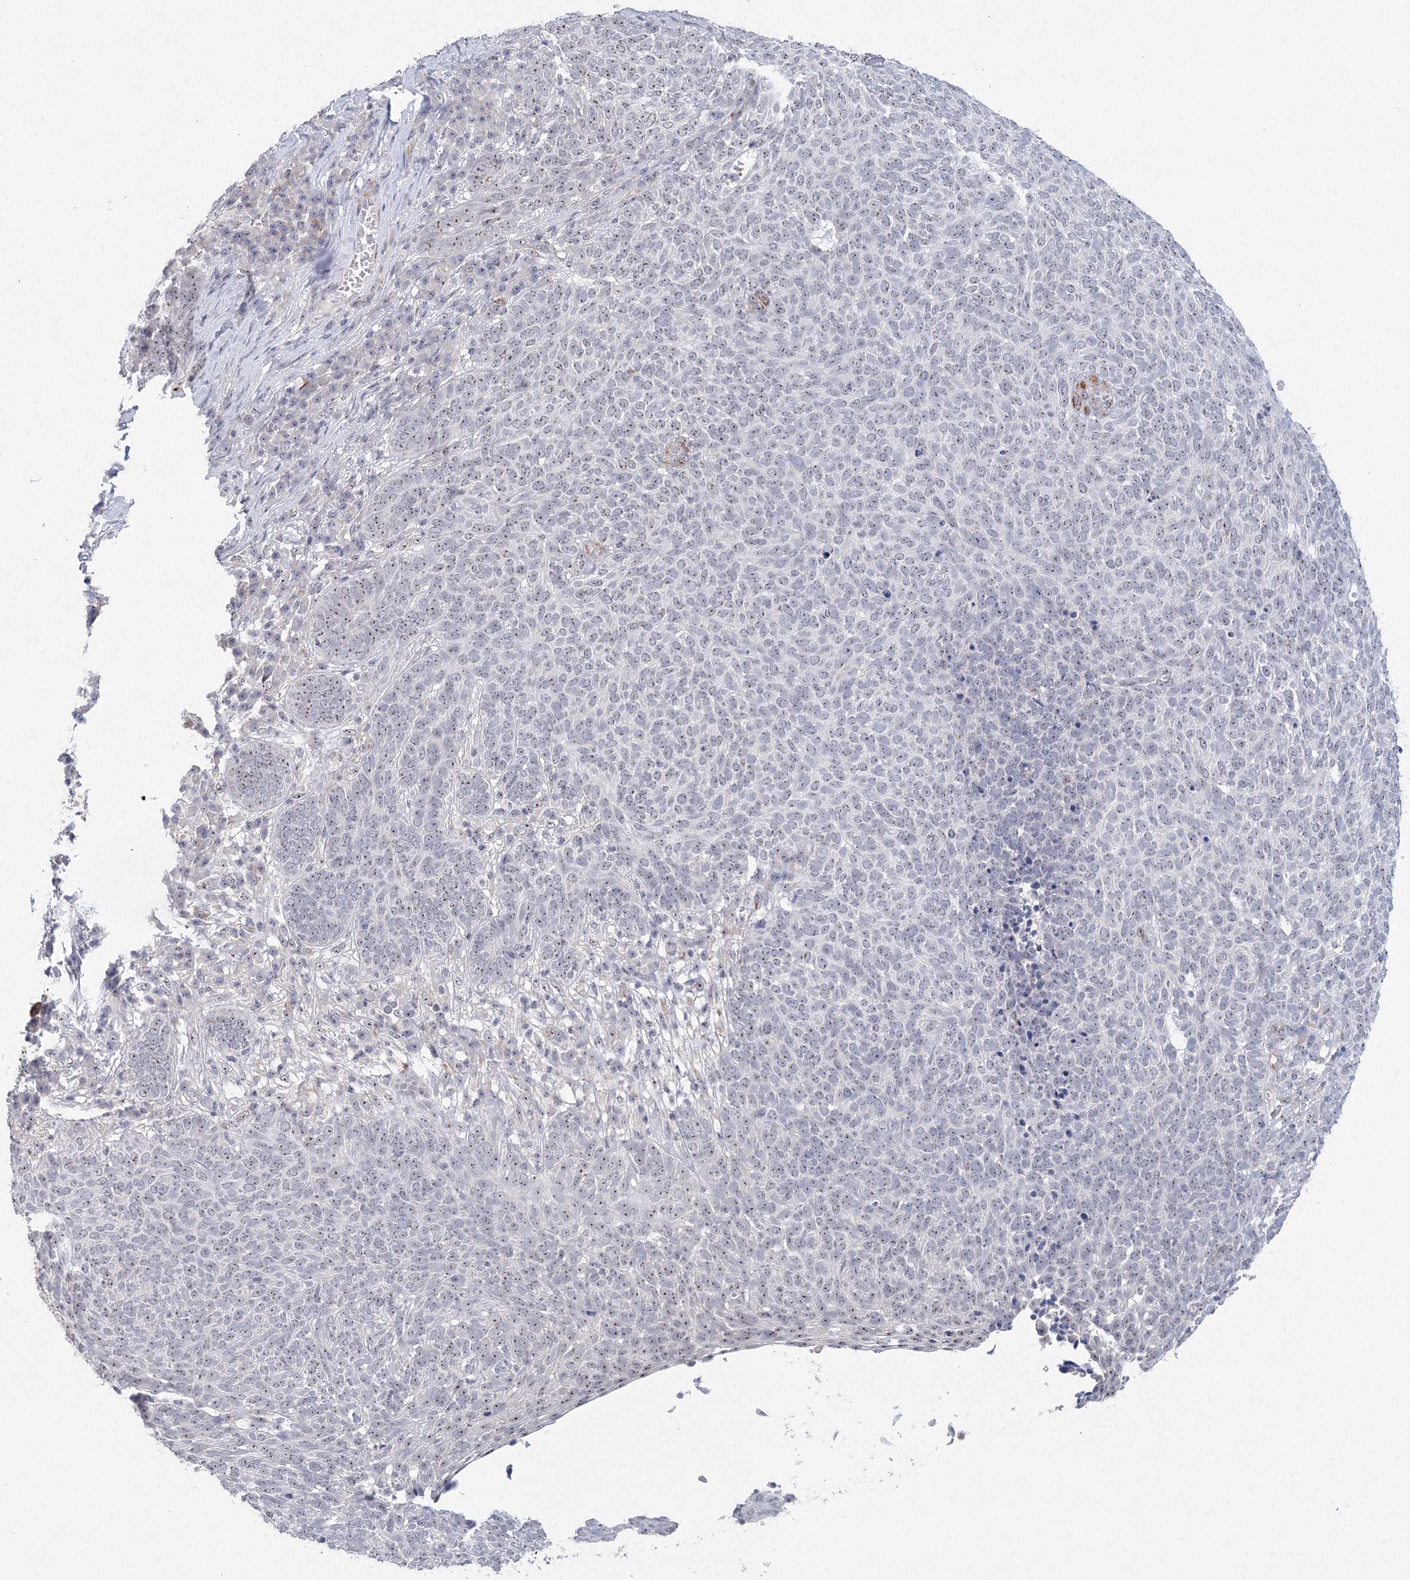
{"staining": {"intensity": "weak", "quantity": "25%-75%", "location": "nuclear"}, "tissue": "skin cancer", "cell_type": "Tumor cells", "image_type": "cancer", "snomed": [{"axis": "morphology", "description": "Squamous cell carcinoma, NOS"}, {"axis": "topography", "description": "Skin"}], "caption": "Immunohistochemistry (IHC) micrograph of neoplastic tissue: human squamous cell carcinoma (skin) stained using immunohistochemistry (IHC) reveals low levels of weak protein expression localized specifically in the nuclear of tumor cells, appearing as a nuclear brown color.", "gene": "SIRT7", "patient": {"sex": "female", "age": 90}}